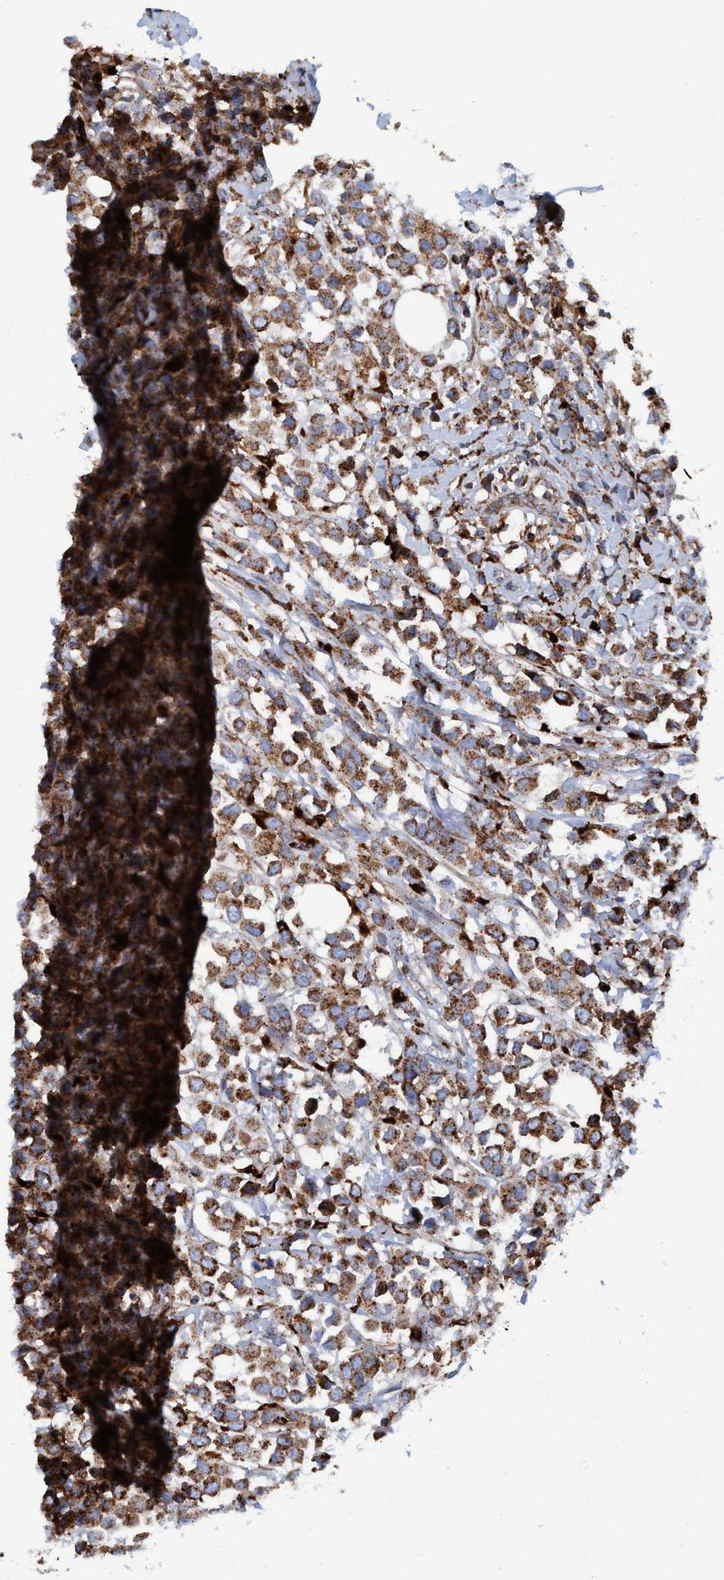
{"staining": {"intensity": "moderate", "quantity": ">75%", "location": "cytoplasmic/membranous"}, "tissue": "breast cancer", "cell_type": "Tumor cells", "image_type": "cancer", "snomed": [{"axis": "morphology", "description": "Duct carcinoma"}, {"axis": "topography", "description": "Breast"}], "caption": "Moderate cytoplasmic/membranous expression is present in approximately >75% of tumor cells in breast infiltrating ductal carcinoma.", "gene": "TRIM65", "patient": {"sex": "female", "age": 61}}